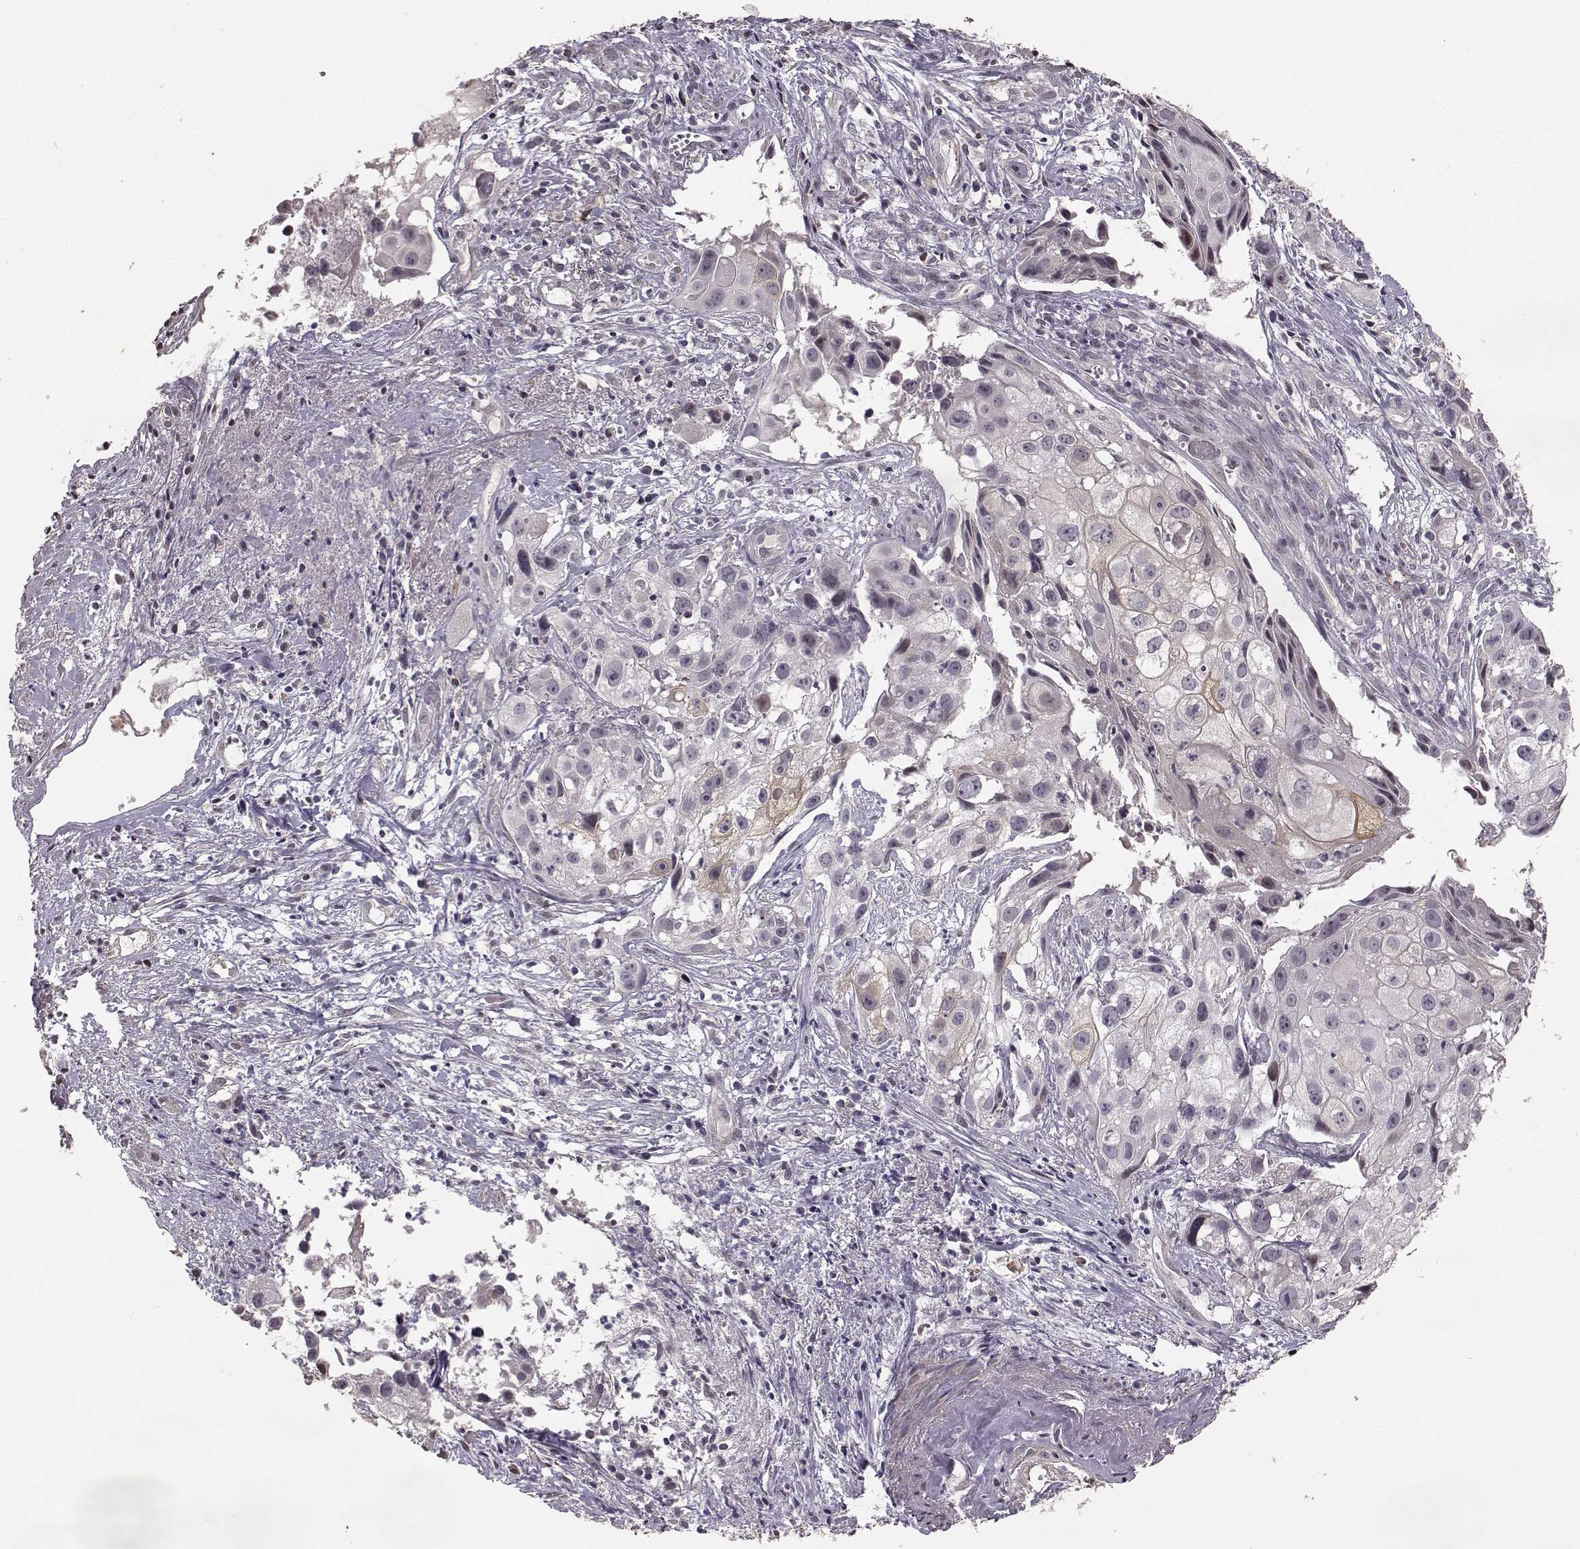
{"staining": {"intensity": "weak", "quantity": "<25%", "location": "cytoplasmic/membranous"}, "tissue": "cervical cancer", "cell_type": "Tumor cells", "image_type": "cancer", "snomed": [{"axis": "morphology", "description": "Squamous cell carcinoma, NOS"}, {"axis": "topography", "description": "Cervix"}], "caption": "Tumor cells show no significant protein expression in cervical cancer (squamous cell carcinoma).", "gene": "BACH2", "patient": {"sex": "female", "age": 53}}